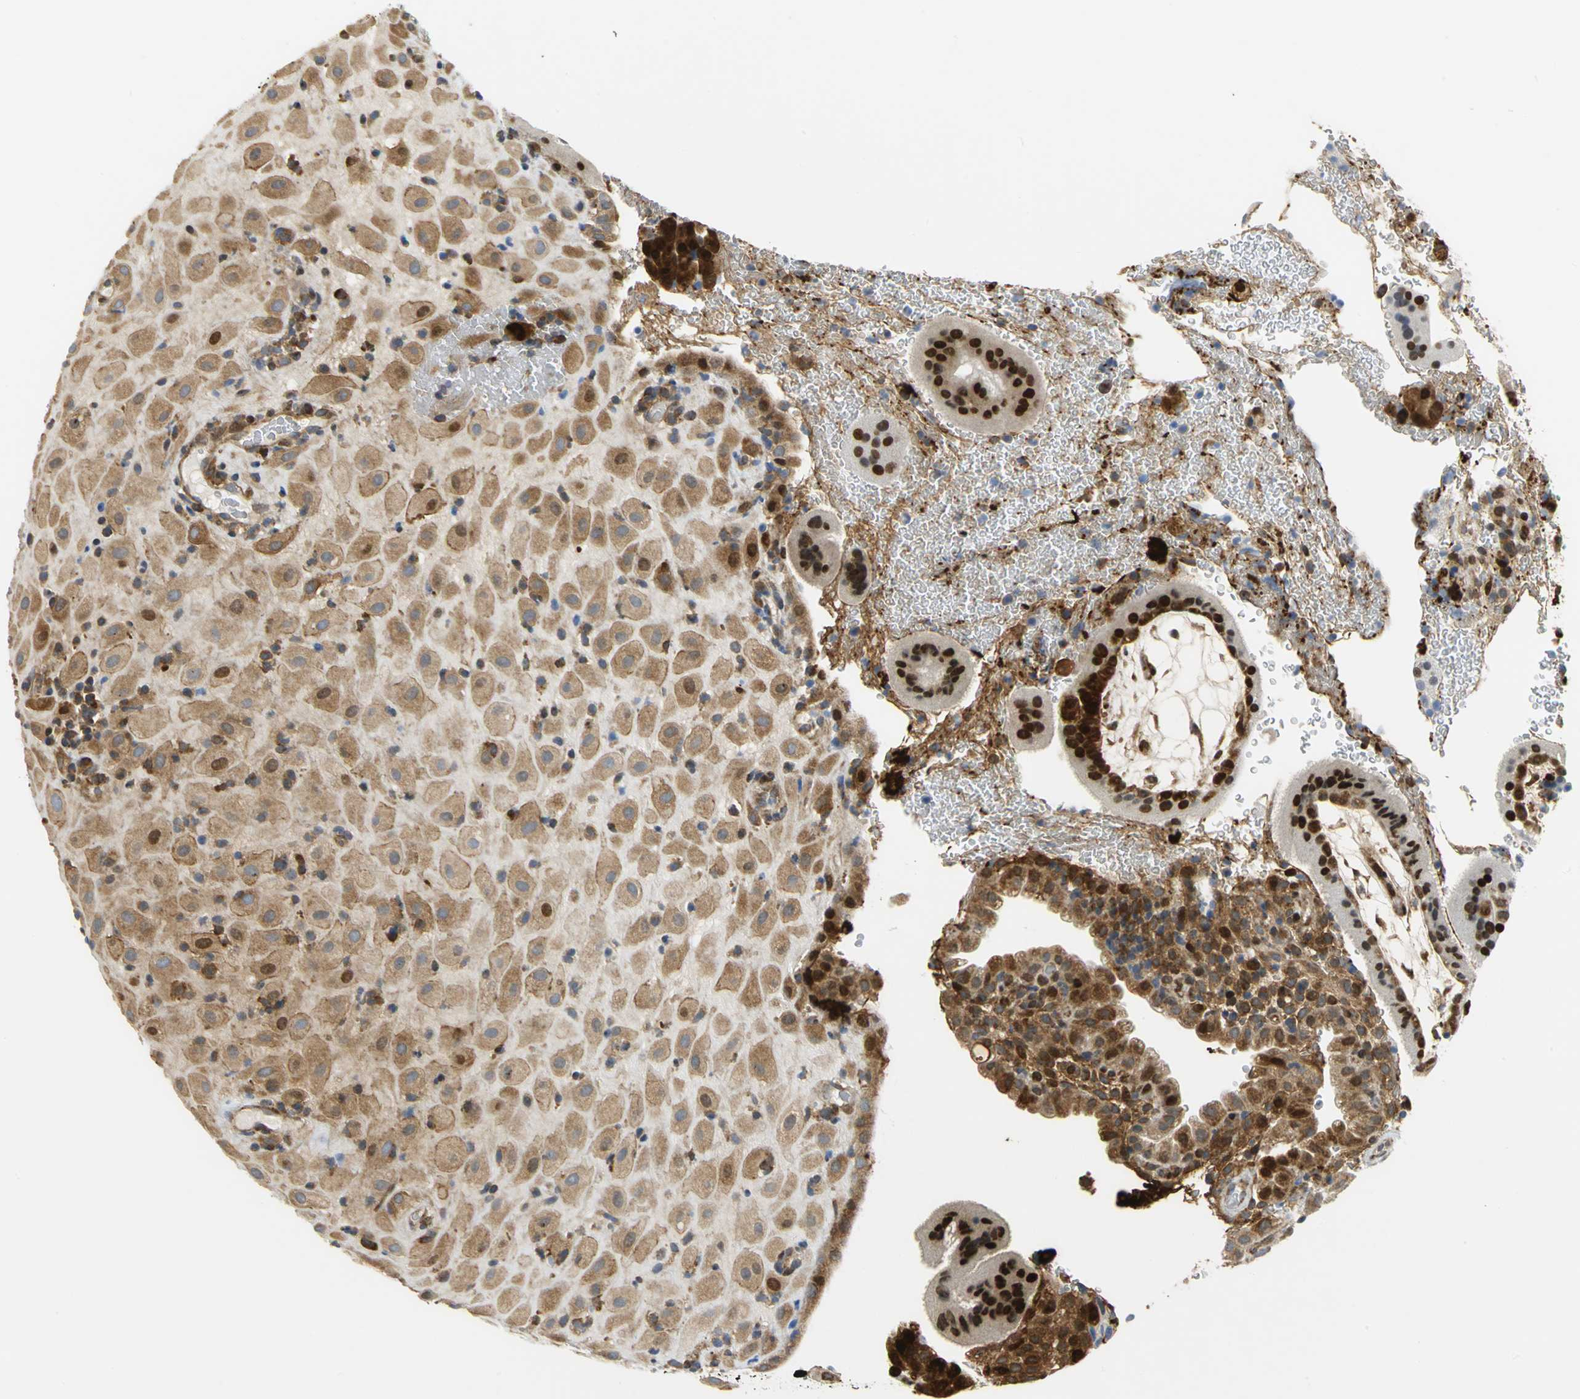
{"staining": {"intensity": "moderate", "quantity": ">75%", "location": "cytoplasmic/membranous,nuclear"}, "tissue": "placenta", "cell_type": "Decidual cells", "image_type": "normal", "snomed": [{"axis": "morphology", "description": "Normal tissue, NOS"}, {"axis": "topography", "description": "Placenta"}], "caption": "Immunohistochemical staining of unremarkable placenta reveals moderate cytoplasmic/membranous,nuclear protein expression in approximately >75% of decidual cells.", "gene": "YBX1", "patient": {"sex": "female", "age": 19}}